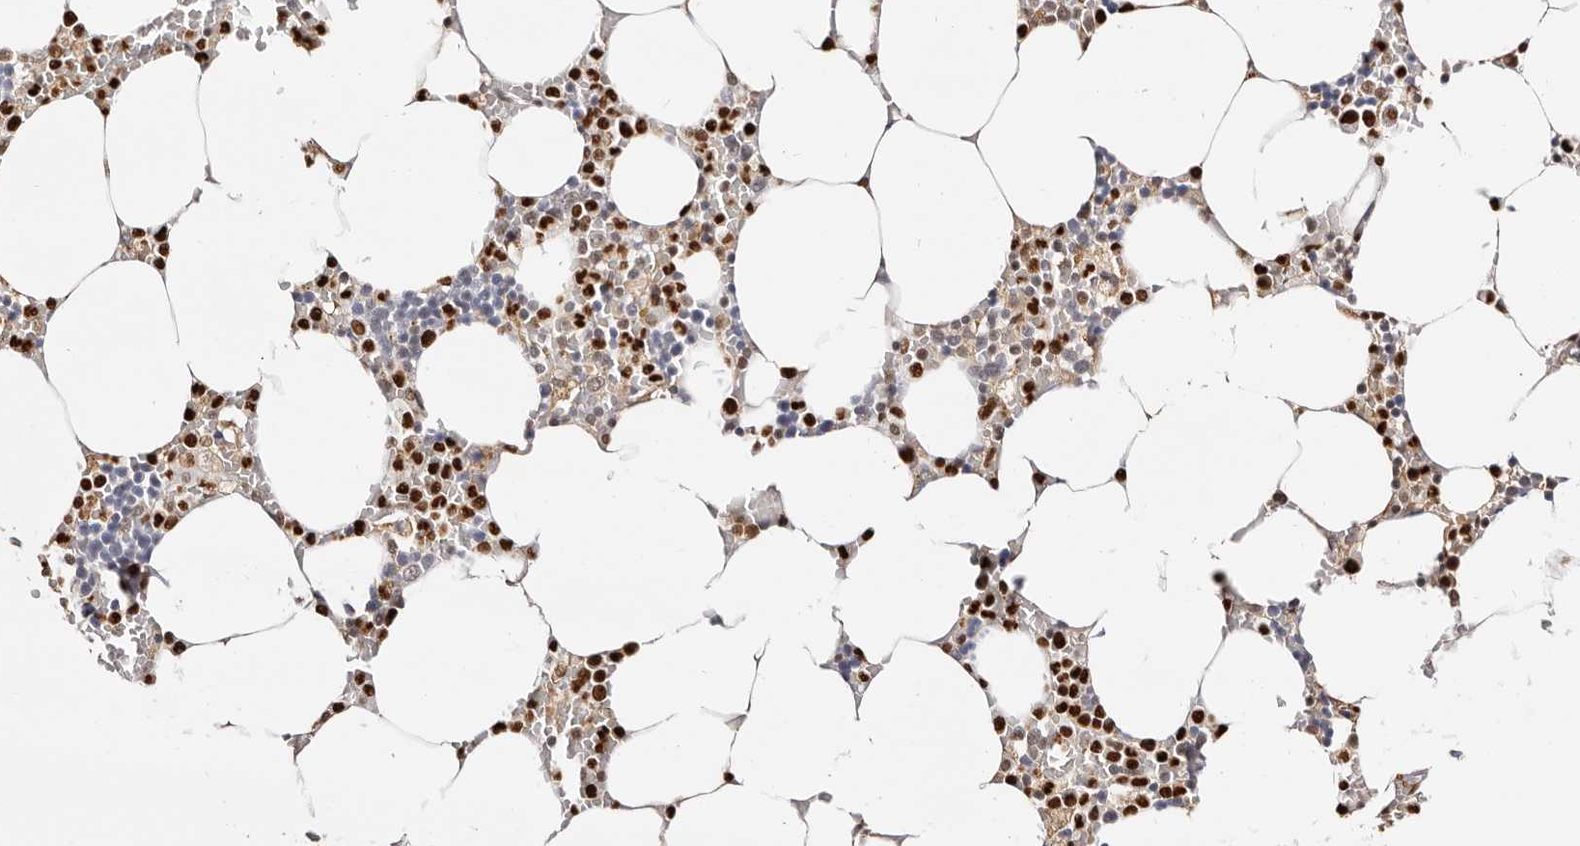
{"staining": {"intensity": "strong", "quantity": "25%-75%", "location": "nuclear"}, "tissue": "bone marrow", "cell_type": "Hematopoietic cells", "image_type": "normal", "snomed": [{"axis": "morphology", "description": "Normal tissue, NOS"}, {"axis": "topography", "description": "Bone marrow"}], "caption": "DAB immunohistochemical staining of benign bone marrow demonstrates strong nuclear protein expression in approximately 25%-75% of hematopoietic cells. (Stains: DAB (3,3'-diaminobenzidine) in brown, nuclei in blue, Microscopy: brightfield microscopy at high magnification).", "gene": "TKT", "patient": {"sex": "male", "age": 70}}